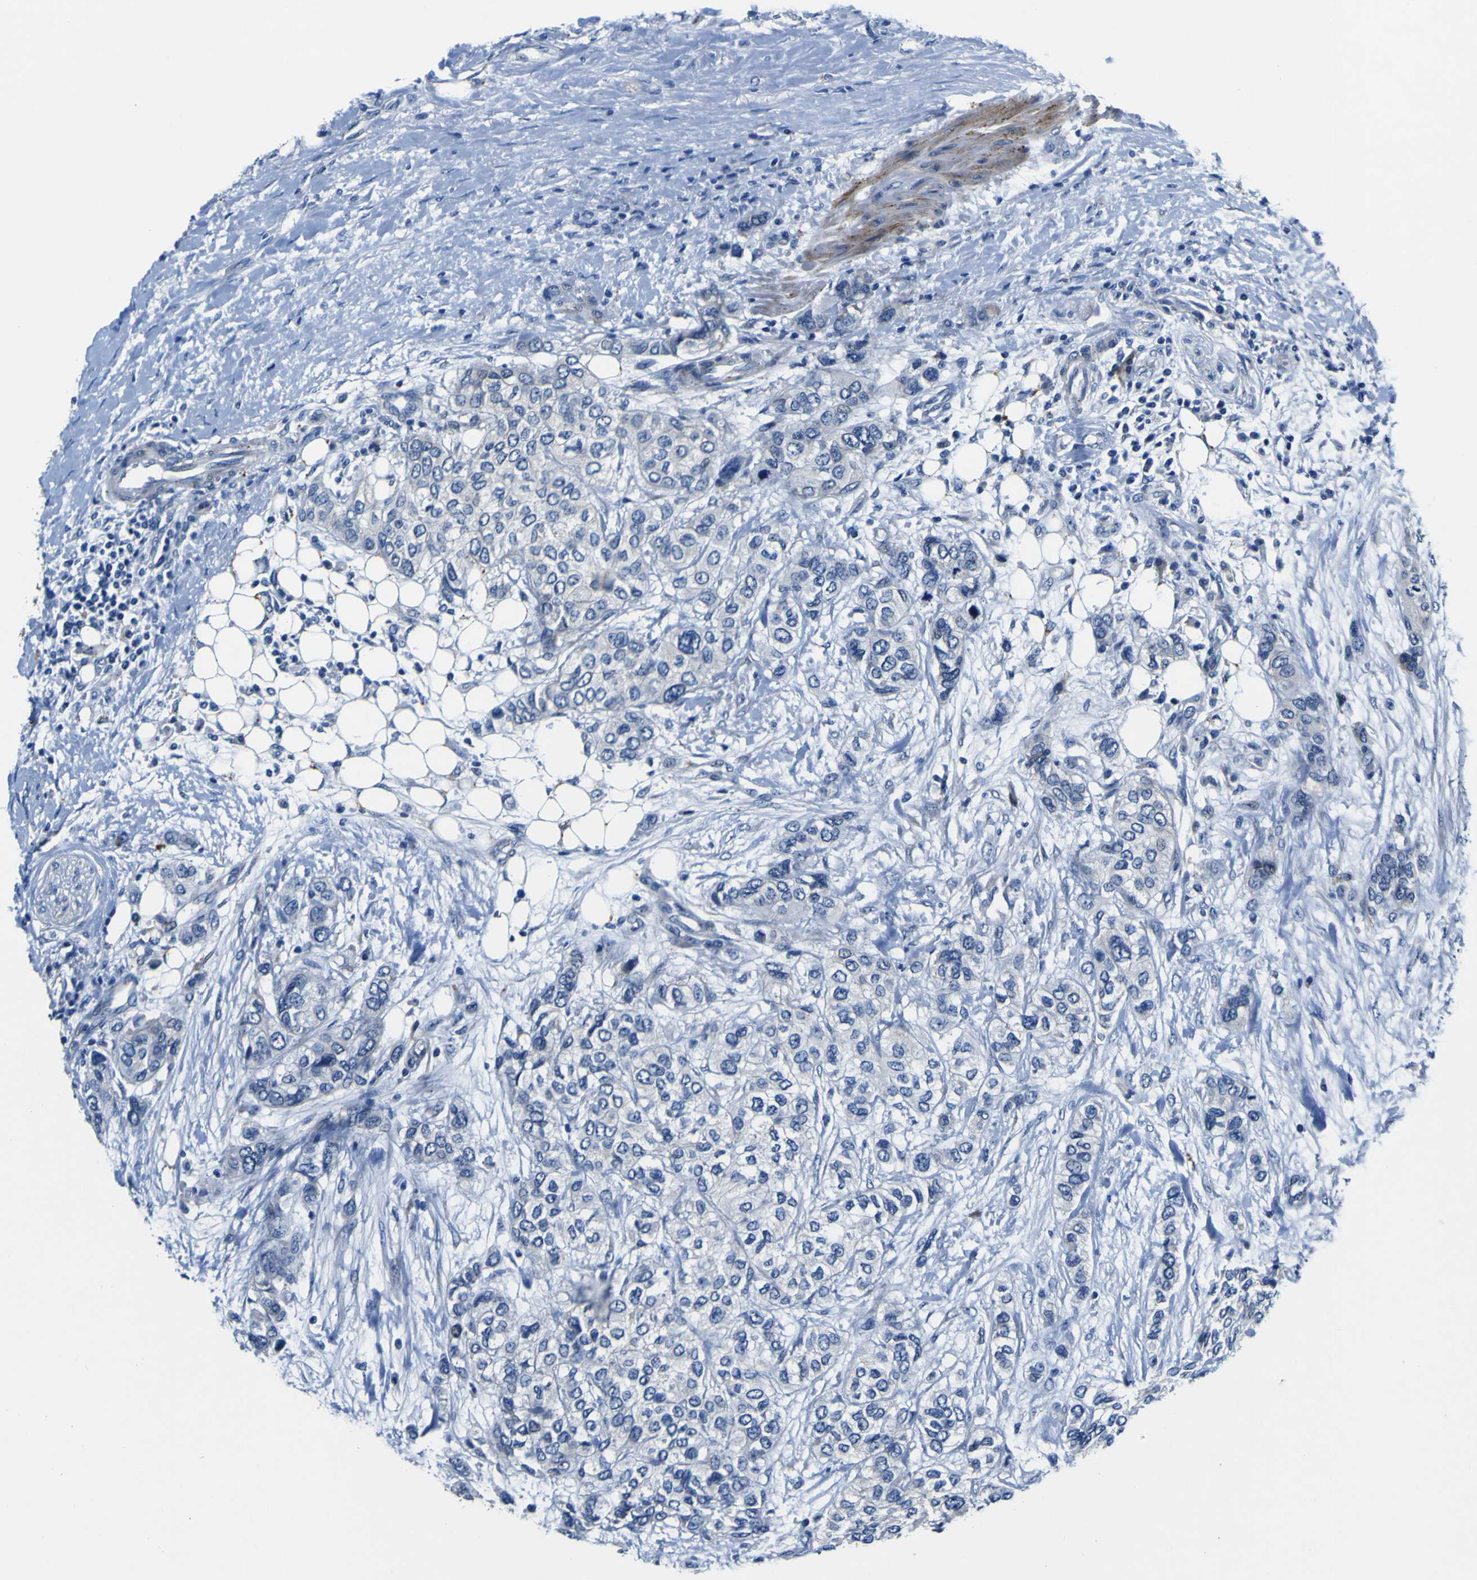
{"staining": {"intensity": "negative", "quantity": "none", "location": "none"}, "tissue": "urothelial cancer", "cell_type": "Tumor cells", "image_type": "cancer", "snomed": [{"axis": "morphology", "description": "Urothelial carcinoma, High grade"}, {"axis": "topography", "description": "Urinary bladder"}], "caption": "This micrograph is of urothelial carcinoma (high-grade) stained with IHC to label a protein in brown with the nuclei are counter-stained blue. There is no positivity in tumor cells. (Stains: DAB immunohistochemistry (IHC) with hematoxylin counter stain, Microscopy: brightfield microscopy at high magnification).", "gene": "AGAP3", "patient": {"sex": "female", "age": 56}}